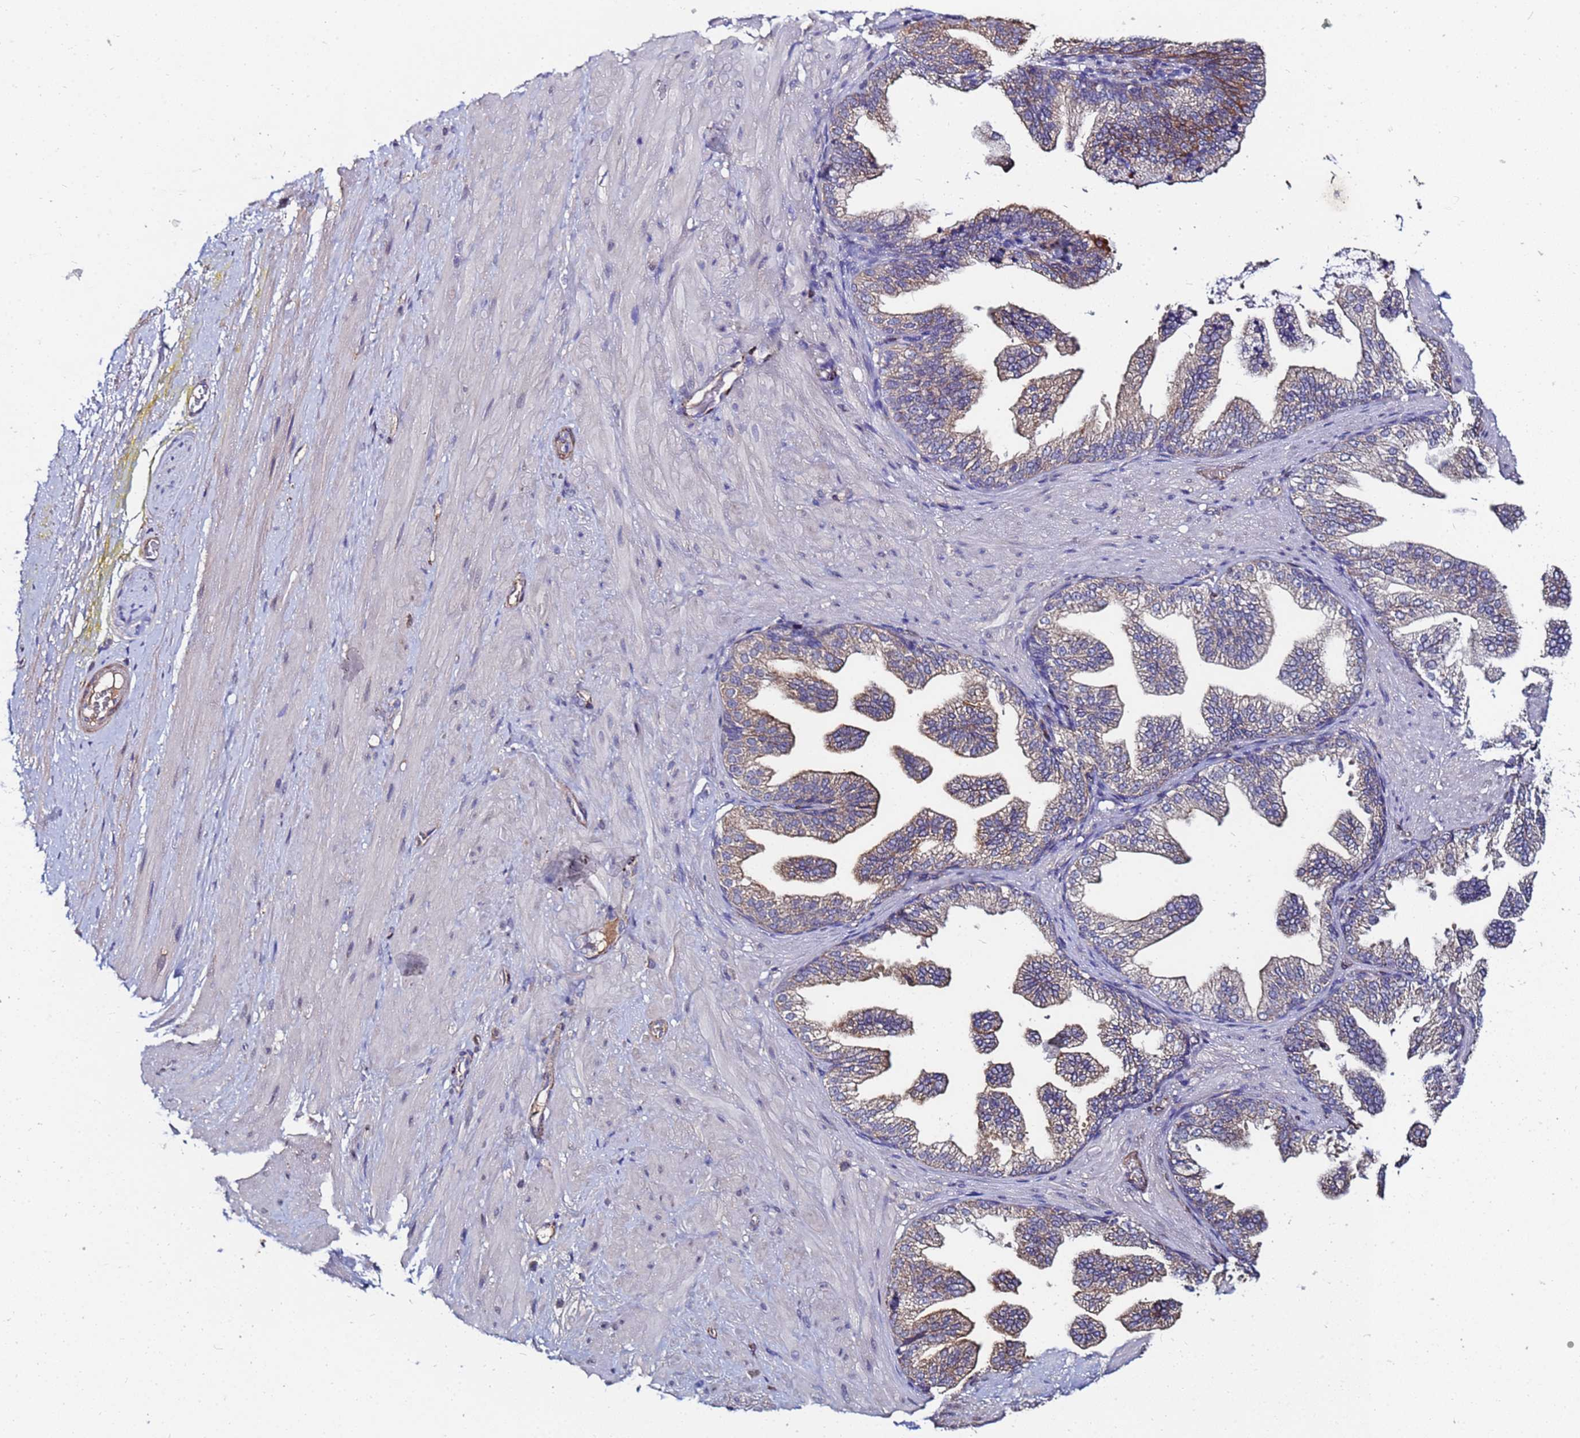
{"staining": {"intensity": "negative", "quantity": "none", "location": "none"}, "tissue": "soft tissue", "cell_type": "Chondrocytes", "image_type": "normal", "snomed": [{"axis": "morphology", "description": "Normal tissue, NOS"}, {"axis": "morphology", "description": "Adenocarcinoma, Low grade"}, {"axis": "topography", "description": "Prostate"}, {"axis": "topography", "description": "Peripheral nerve tissue"}], "caption": "IHC of benign soft tissue demonstrates no positivity in chondrocytes. (DAB IHC visualized using brightfield microscopy, high magnification).", "gene": "C5orf34", "patient": {"sex": "male", "age": 63}}